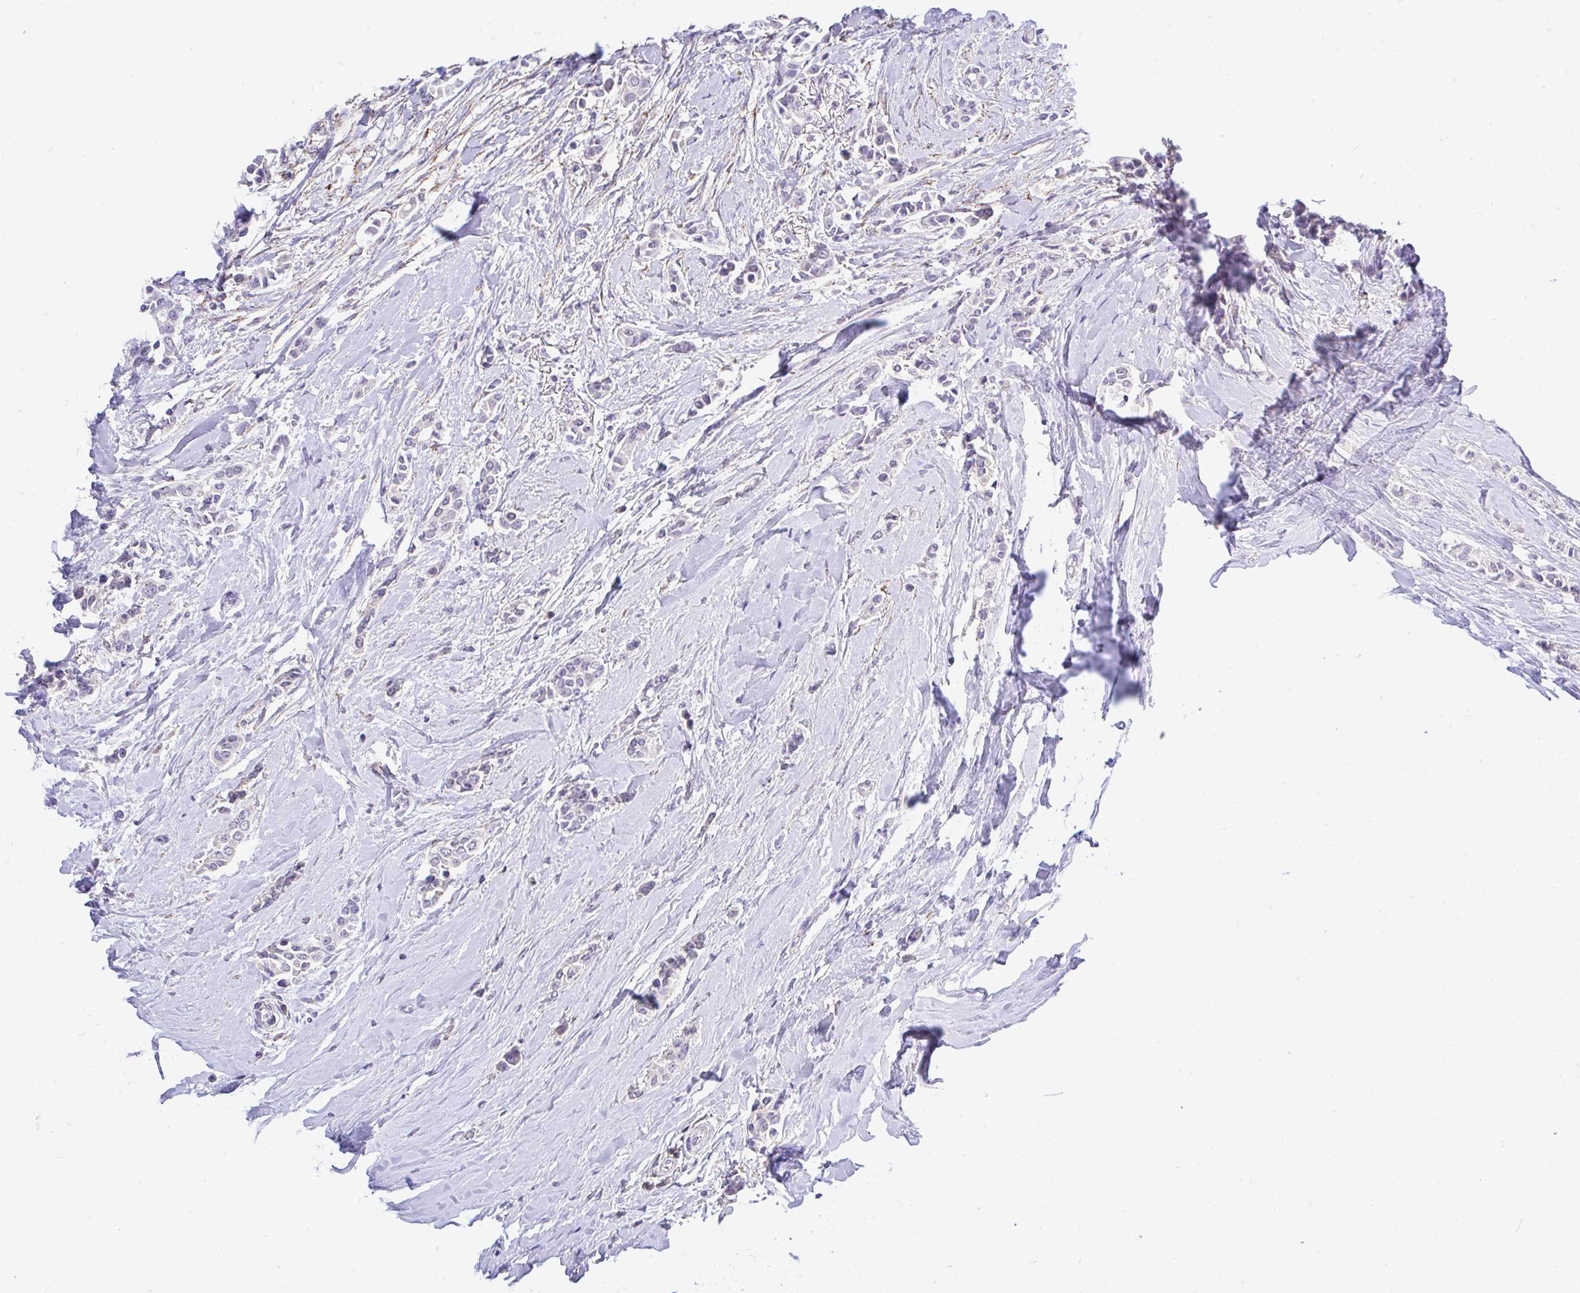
{"staining": {"intensity": "negative", "quantity": "none", "location": "none"}, "tissue": "breast cancer", "cell_type": "Tumor cells", "image_type": "cancer", "snomed": [{"axis": "morphology", "description": "Duct carcinoma"}, {"axis": "topography", "description": "Breast"}], "caption": "Immunohistochemistry (IHC) photomicrograph of human breast cancer stained for a protein (brown), which shows no expression in tumor cells.", "gene": "CTU1", "patient": {"sex": "female", "age": 64}}